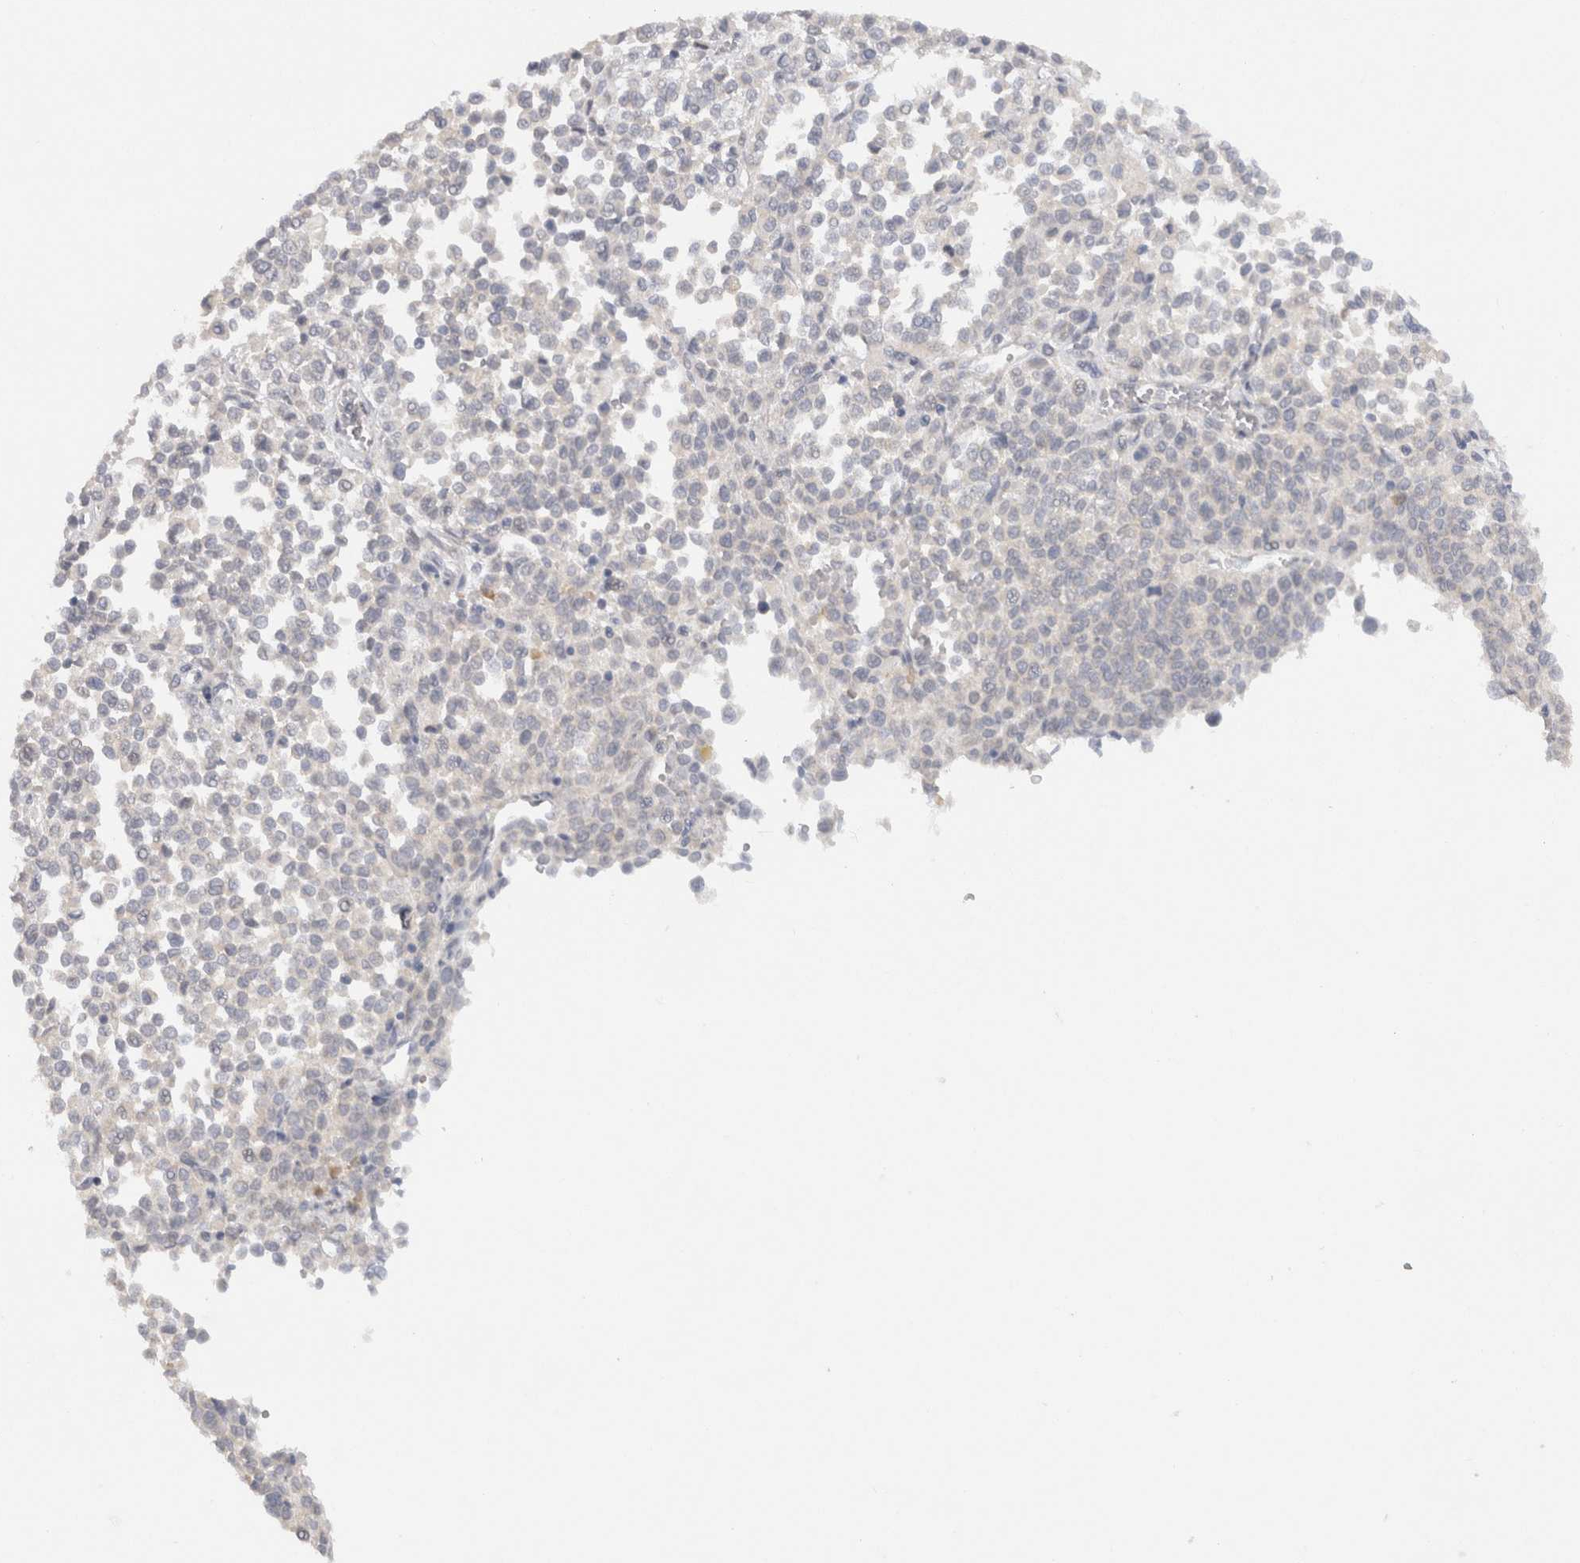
{"staining": {"intensity": "negative", "quantity": "none", "location": "none"}, "tissue": "melanoma", "cell_type": "Tumor cells", "image_type": "cancer", "snomed": [{"axis": "morphology", "description": "Malignant melanoma, Metastatic site"}, {"axis": "topography", "description": "Pancreas"}], "caption": "A high-resolution image shows immunohistochemistry (IHC) staining of melanoma, which reveals no significant expression in tumor cells. The staining was performed using DAB to visualize the protein expression in brown, while the nuclei were stained in blue with hematoxylin (Magnification: 20x).", "gene": "CHRM4", "patient": {"sex": "female", "age": 30}}